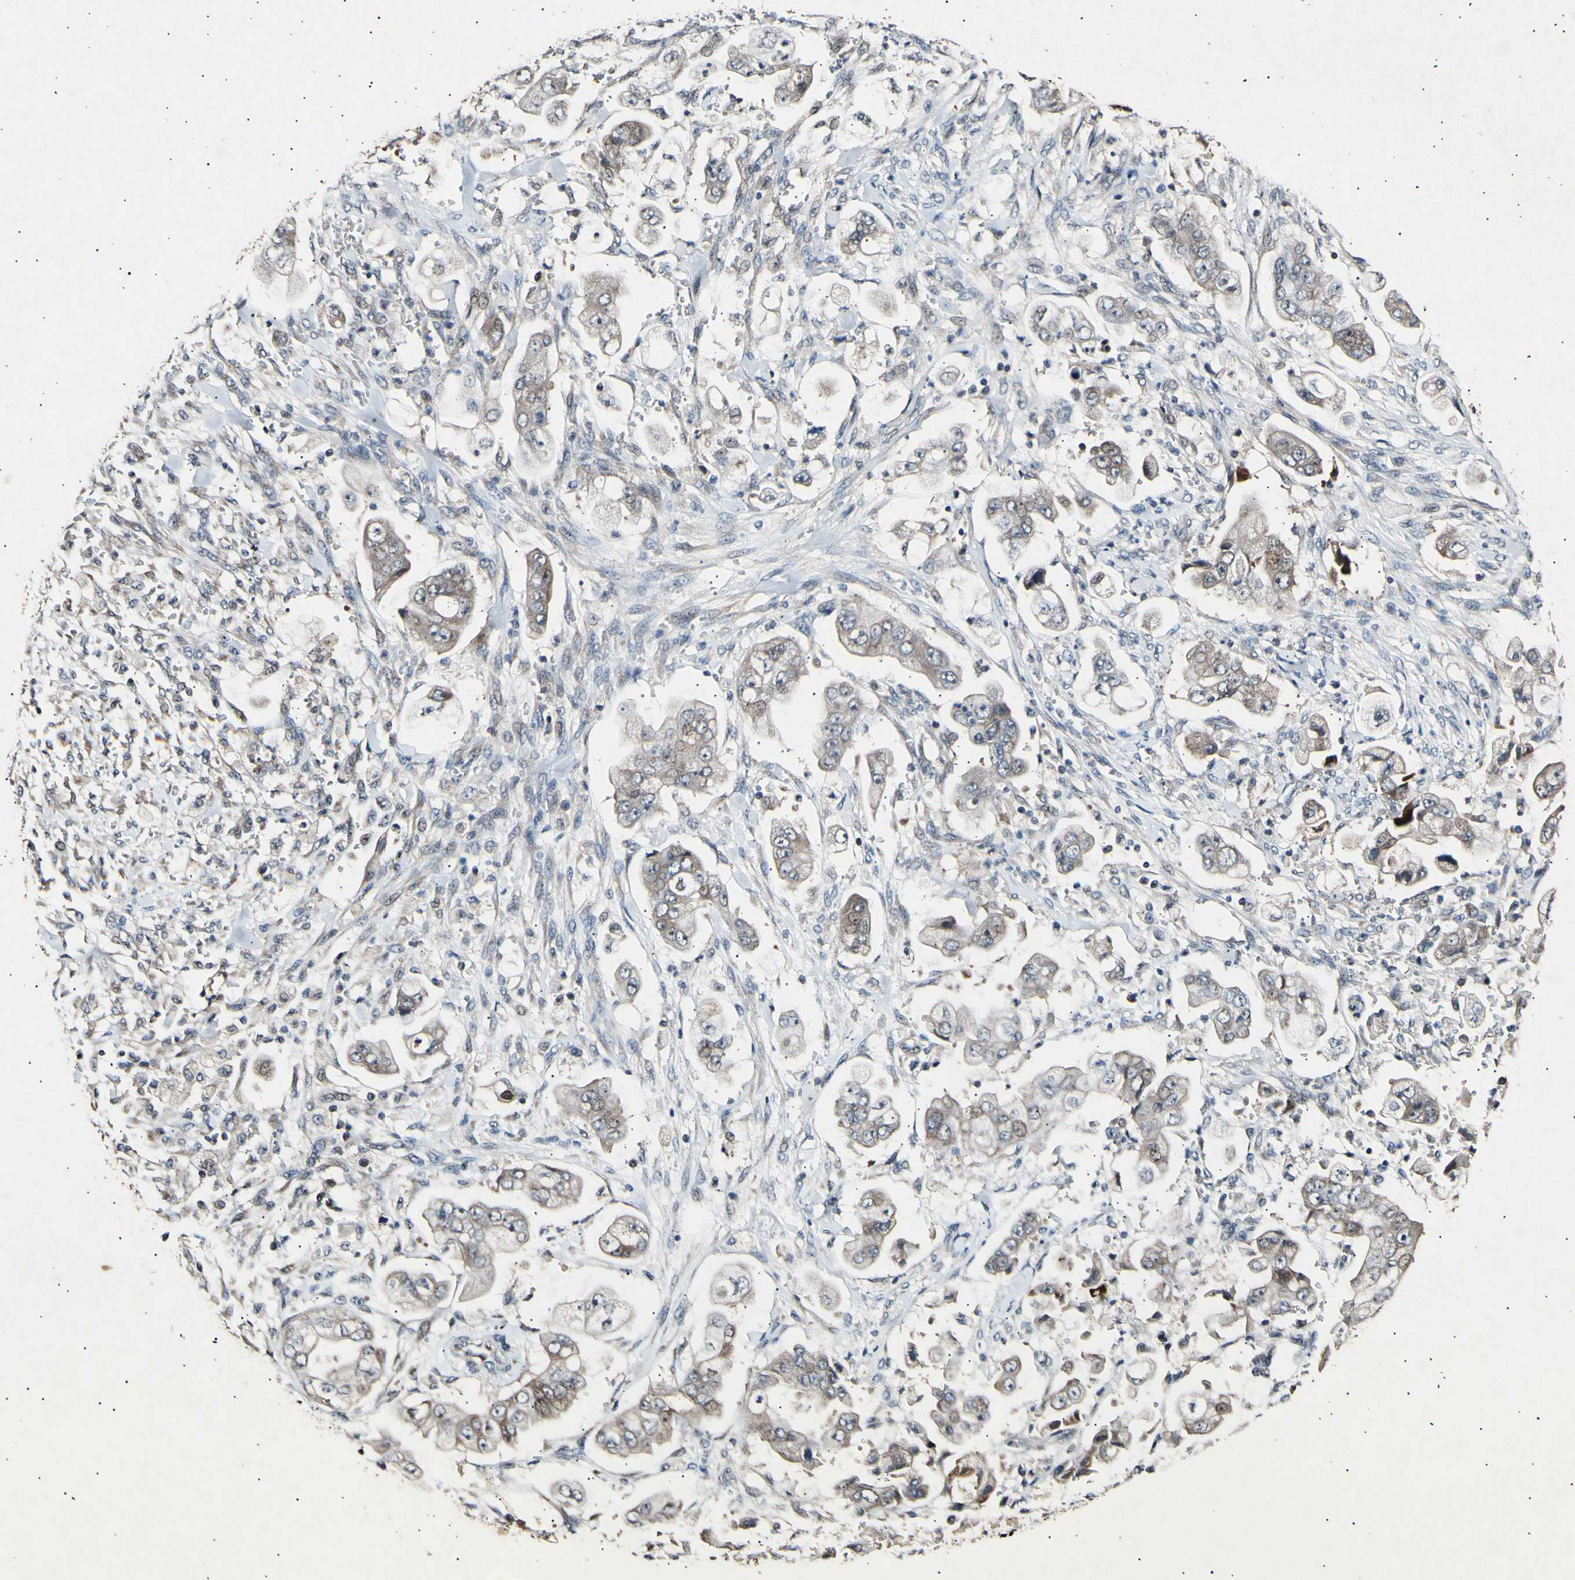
{"staining": {"intensity": "moderate", "quantity": ">75%", "location": "cytoplasmic/membranous"}, "tissue": "stomach cancer", "cell_type": "Tumor cells", "image_type": "cancer", "snomed": [{"axis": "morphology", "description": "Adenocarcinoma, NOS"}, {"axis": "topography", "description": "Stomach"}], "caption": "Immunohistochemistry histopathology image of human adenocarcinoma (stomach) stained for a protein (brown), which shows medium levels of moderate cytoplasmic/membranous staining in about >75% of tumor cells.", "gene": "ADCY3", "patient": {"sex": "male", "age": 62}}